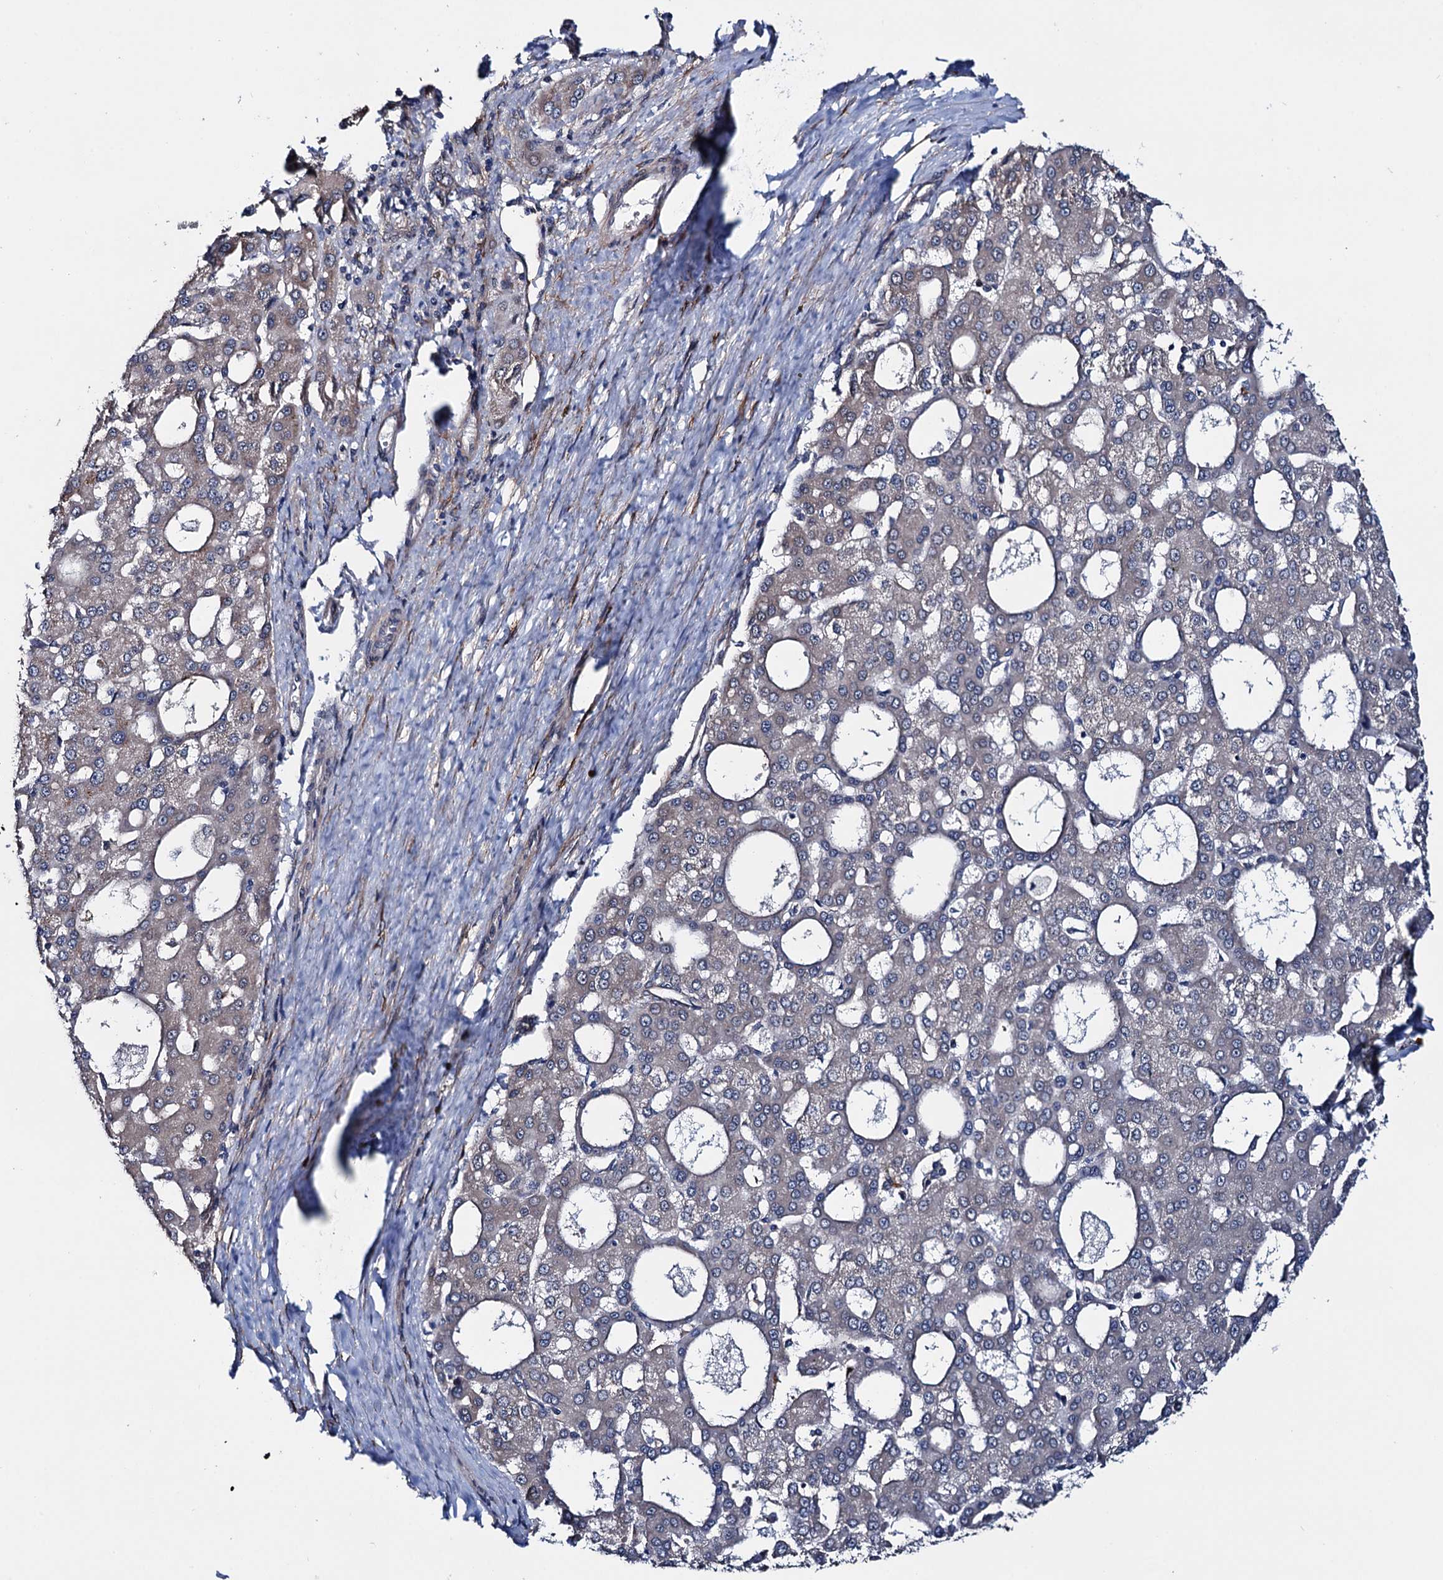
{"staining": {"intensity": "negative", "quantity": "none", "location": "none"}, "tissue": "liver cancer", "cell_type": "Tumor cells", "image_type": "cancer", "snomed": [{"axis": "morphology", "description": "Carcinoma, Hepatocellular, NOS"}, {"axis": "topography", "description": "Liver"}], "caption": "An immunohistochemistry photomicrograph of liver hepatocellular carcinoma is shown. There is no staining in tumor cells of liver hepatocellular carcinoma.", "gene": "EYA4", "patient": {"sex": "male", "age": 47}}